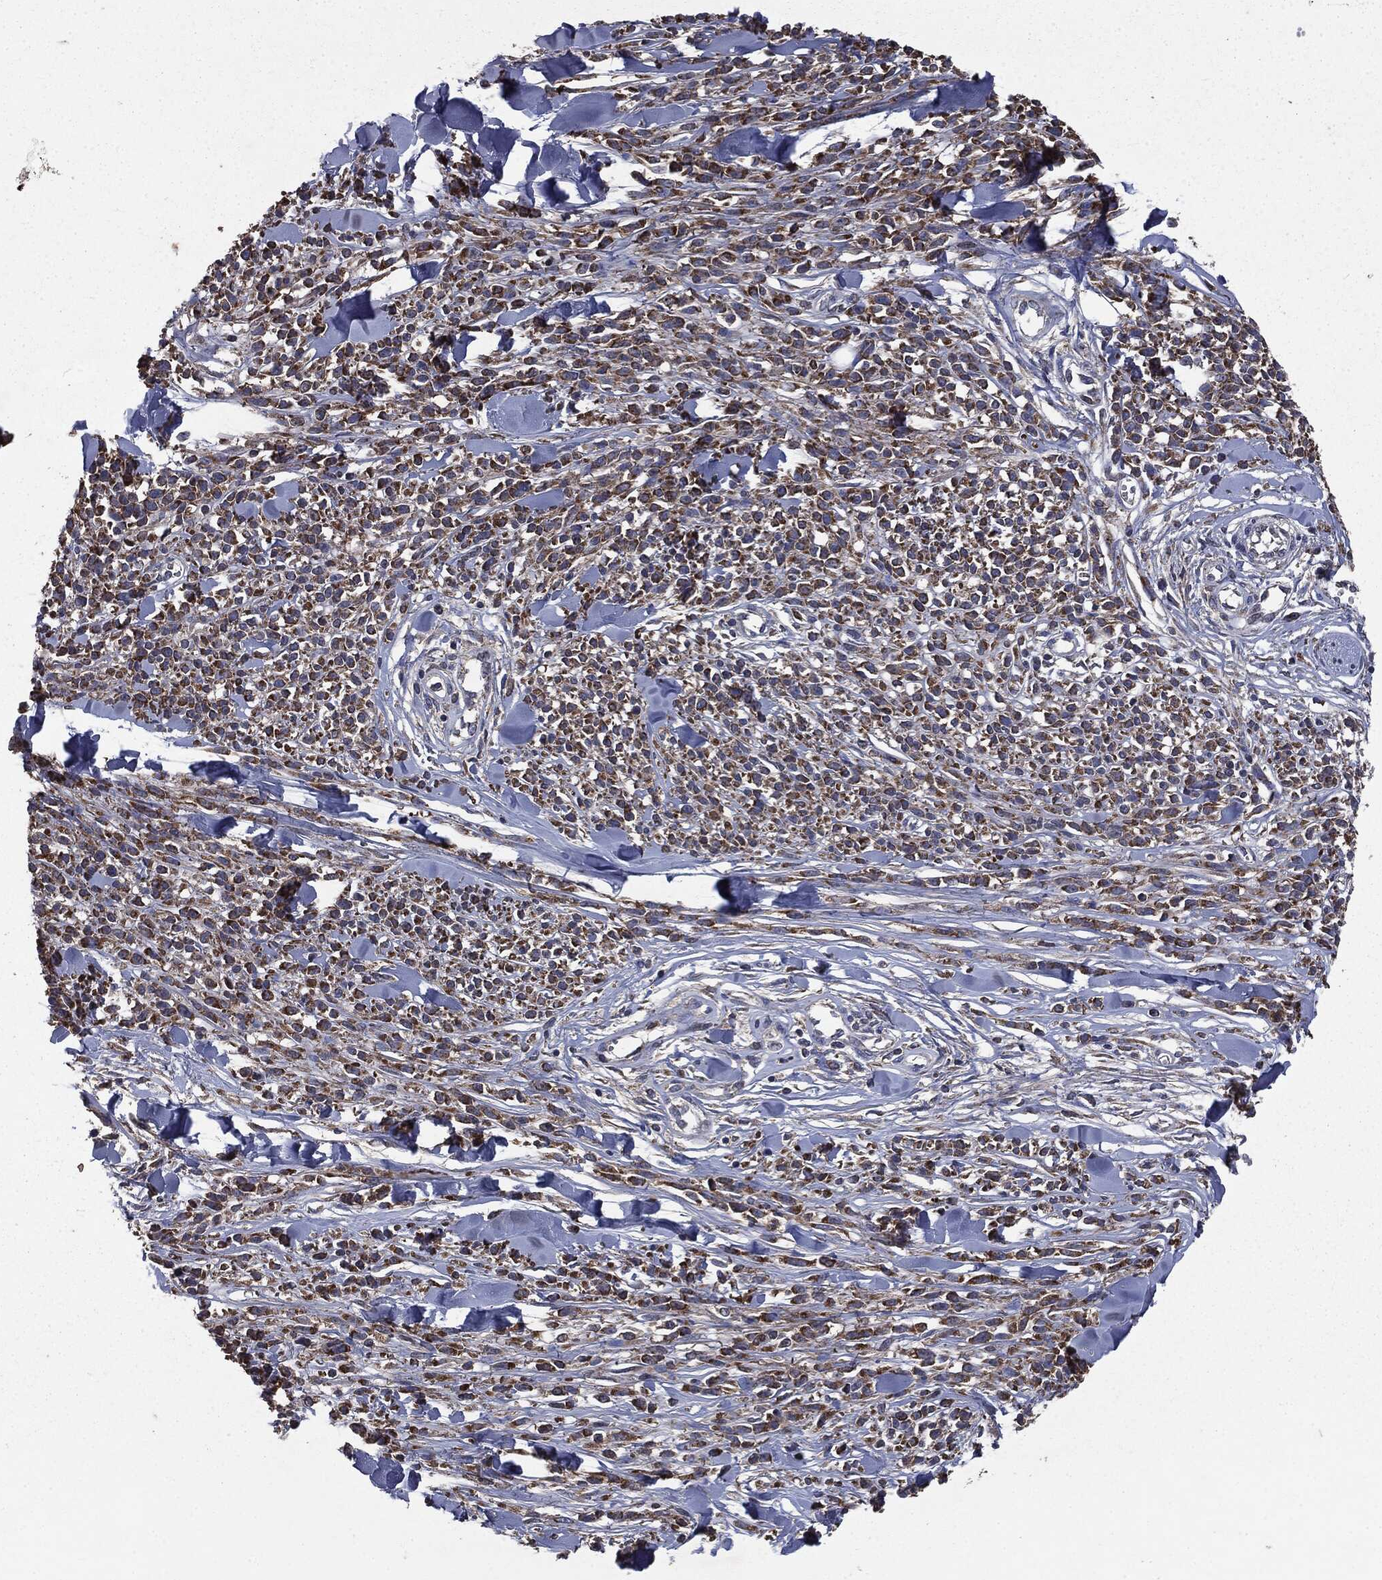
{"staining": {"intensity": "moderate", "quantity": ">75%", "location": "cytoplasmic/membranous"}, "tissue": "melanoma", "cell_type": "Tumor cells", "image_type": "cancer", "snomed": [{"axis": "morphology", "description": "Malignant melanoma, NOS"}, {"axis": "topography", "description": "Skin"}, {"axis": "topography", "description": "Skin of trunk"}], "caption": "The photomicrograph shows immunohistochemical staining of melanoma. There is moderate cytoplasmic/membranous positivity is seen in about >75% of tumor cells.", "gene": "MAPK6", "patient": {"sex": "male", "age": 74}}